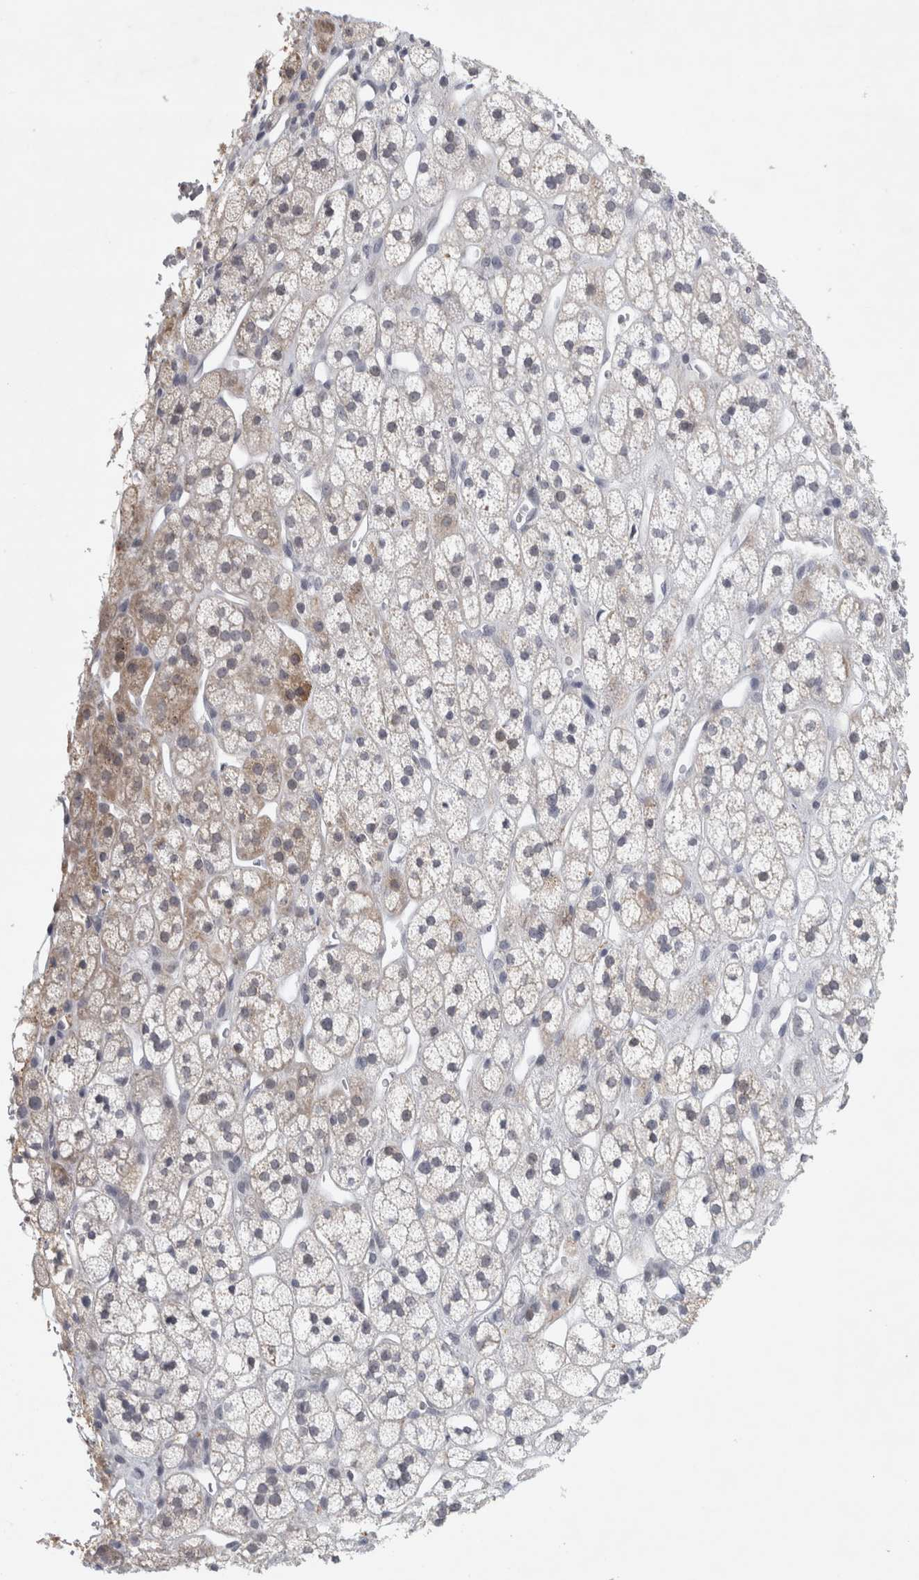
{"staining": {"intensity": "strong", "quantity": "<25%", "location": "cytoplasmic/membranous"}, "tissue": "adrenal gland", "cell_type": "Glandular cells", "image_type": "normal", "snomed": [{"axis": "morphology", "description": "Normal tissue, NOS"}, {"axis": "topography", "description": "Adrenal gland"}], "caption": "Strong cytoplasmic/membranous positivity is present in about <25% of glandular cells in normal adrenal gland.", "gene": "PTPRN2", "patient": {"sex": "male", "age": 56}}